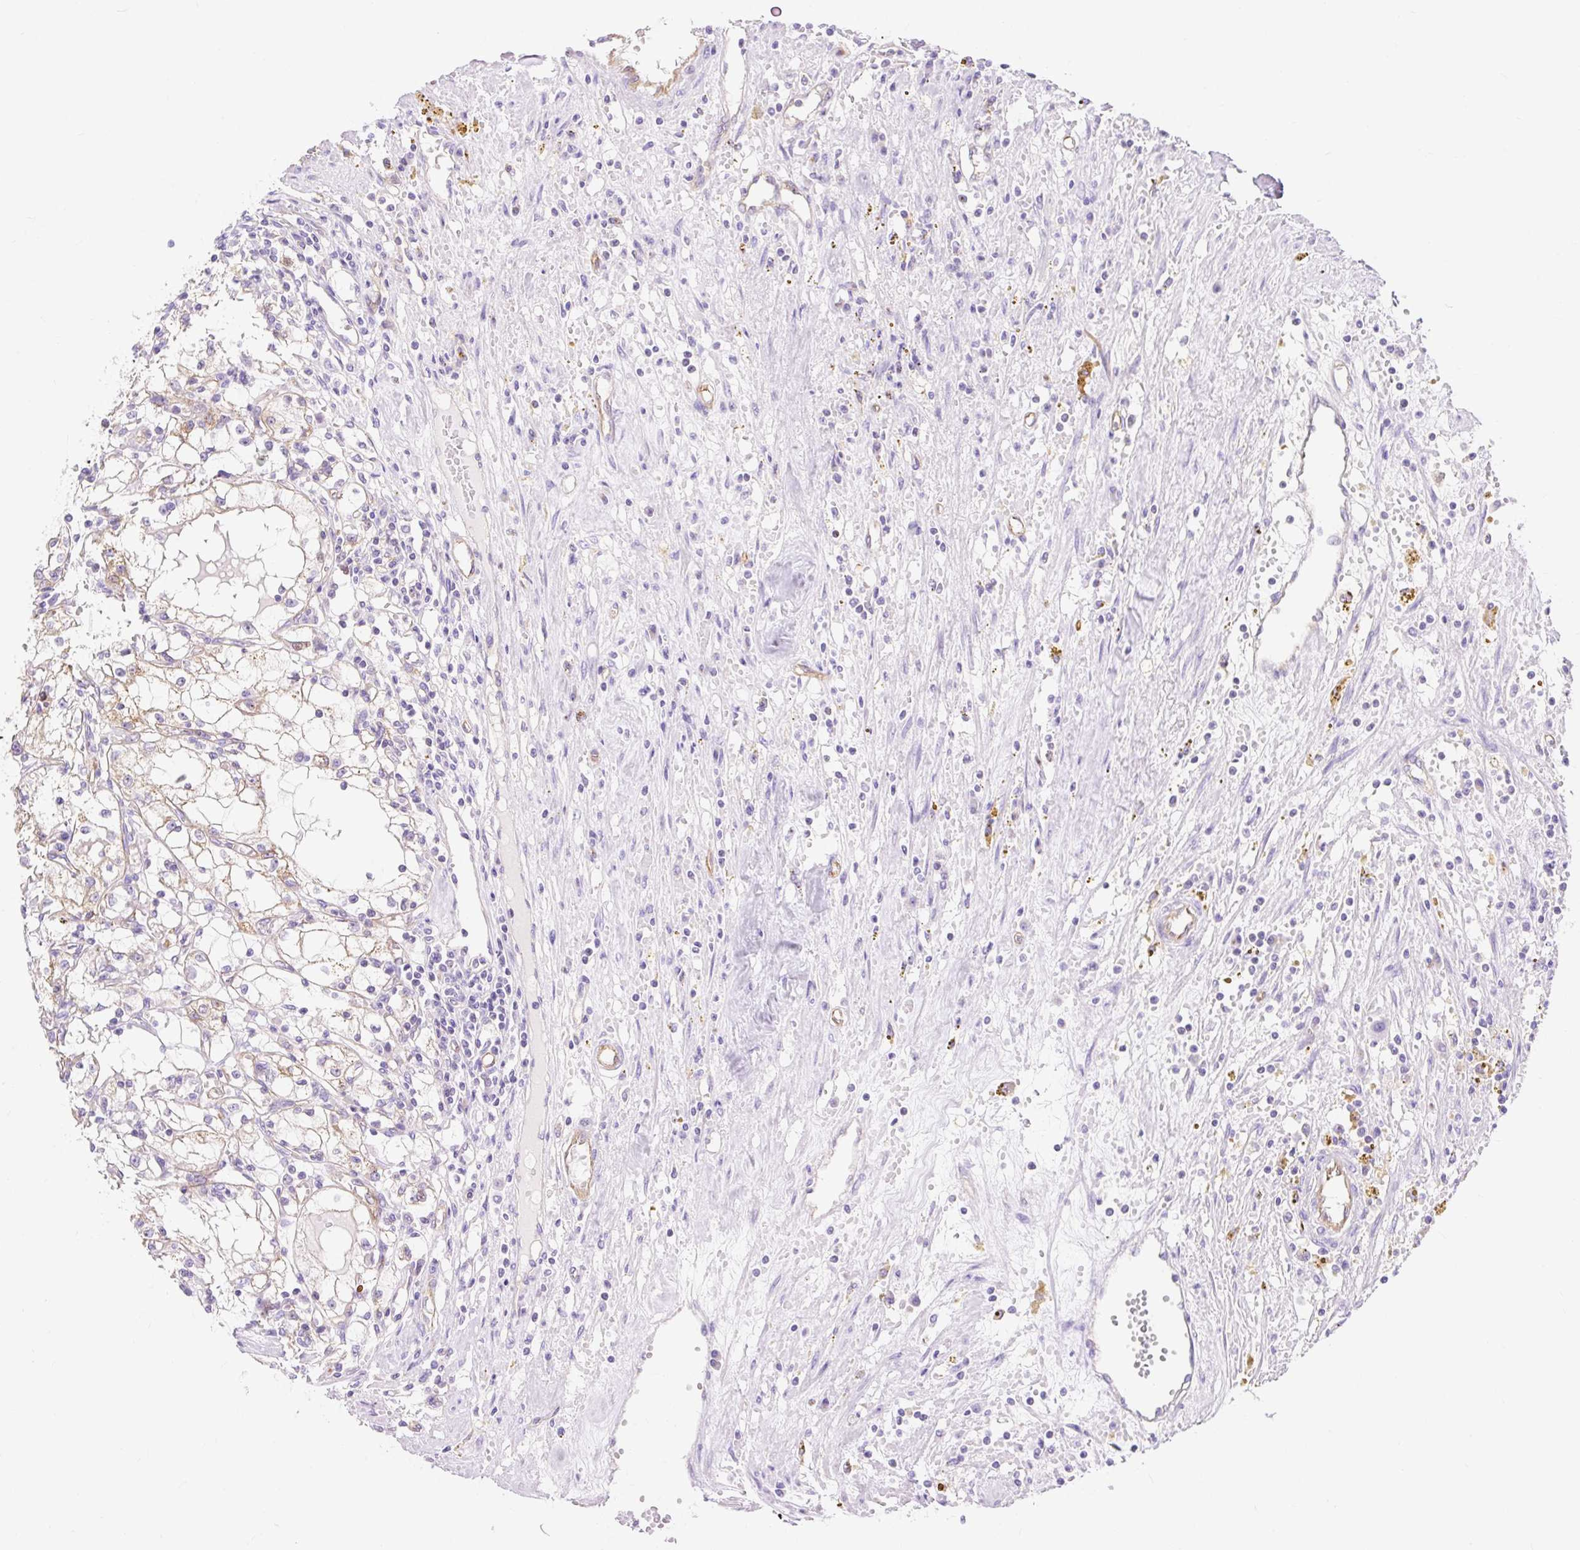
{"staining": {"intensity": "weak", "quantity": "<25%", "location": "cytoplasmic/membranous"}, "tissue": "renal cancer", "cell_type": "Tumor cells", "image_type": "cancer", "snomed": [{"axis": "morphology", "description": "Adenocarcinoma, NOS"}, {"axis": "topography", "description": "Kidney"}], "caption": "DAB (3,3'-diaminobenzidine) immunohistochemical staining of renal adenocarcinoma displays no significant expression in tumor cells.", "gene": "HIP1R", "patient": {"sex": "male", "age": 56}}